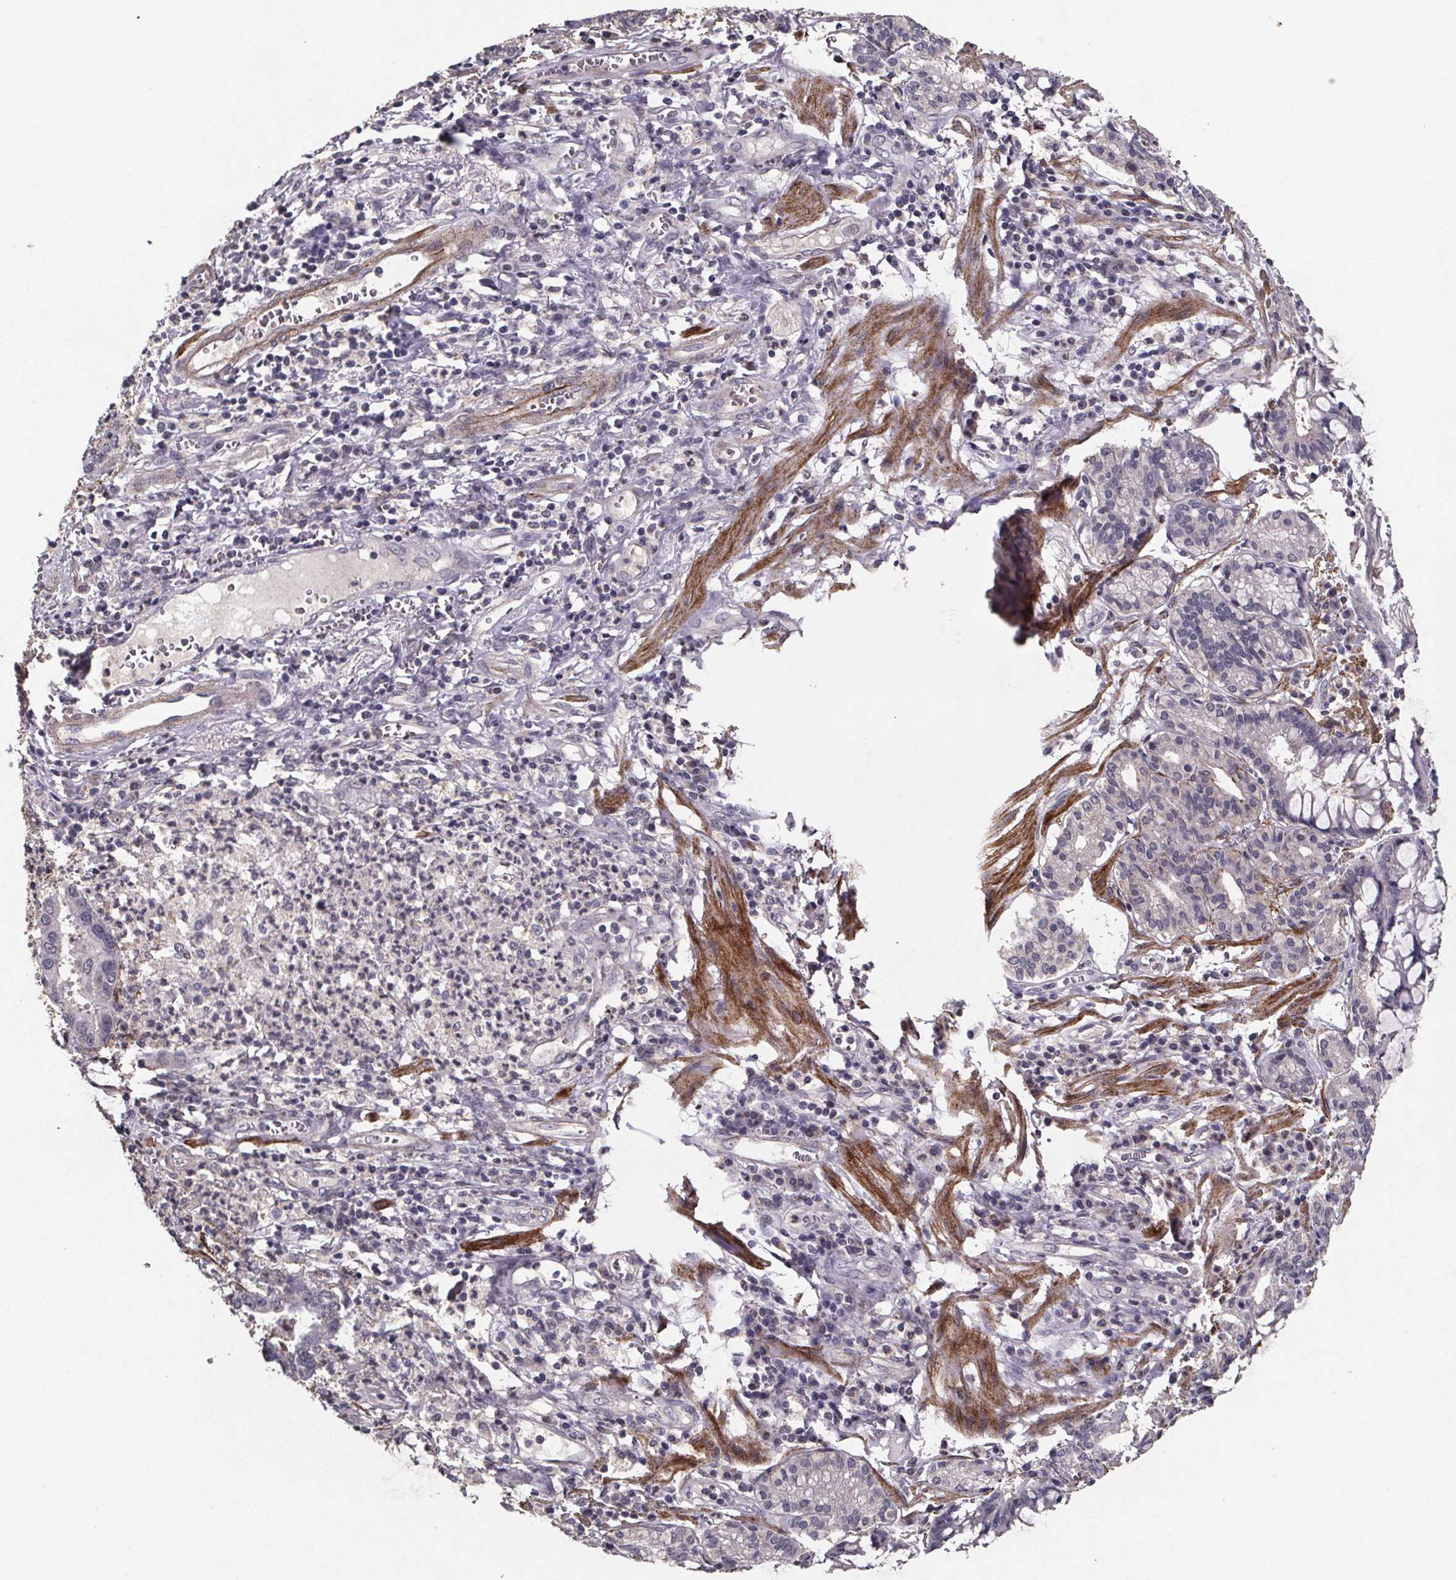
{"staining": {"intensity": "negative", "quantity": "none", "location": "none"}, "tissue": "stomach cancer", "cell_type": "Tumor cells", "image_type": "cancer", "snomed": [{"axis": "morphology", "description": "Normal tissue, NOS"}, {"axis": "morphology", "description": "Adenocarcinoma, NOS"}, {"axis": "topography", "description": "Esophagus"}, {"axis": "topography", "description": "Stomach, upper"}], "caption": "Immunohistochemistry (IHC) image of neoplastic tissue: stomach adenocarcinoma stained with DAB exhibits no significant protein expression in tumor cells. (DAB immunohistochemistry (IHC) with hematoxylin counter stain).", "gene": "PALLD", "patient": {"sex": "male", "age": 74}}